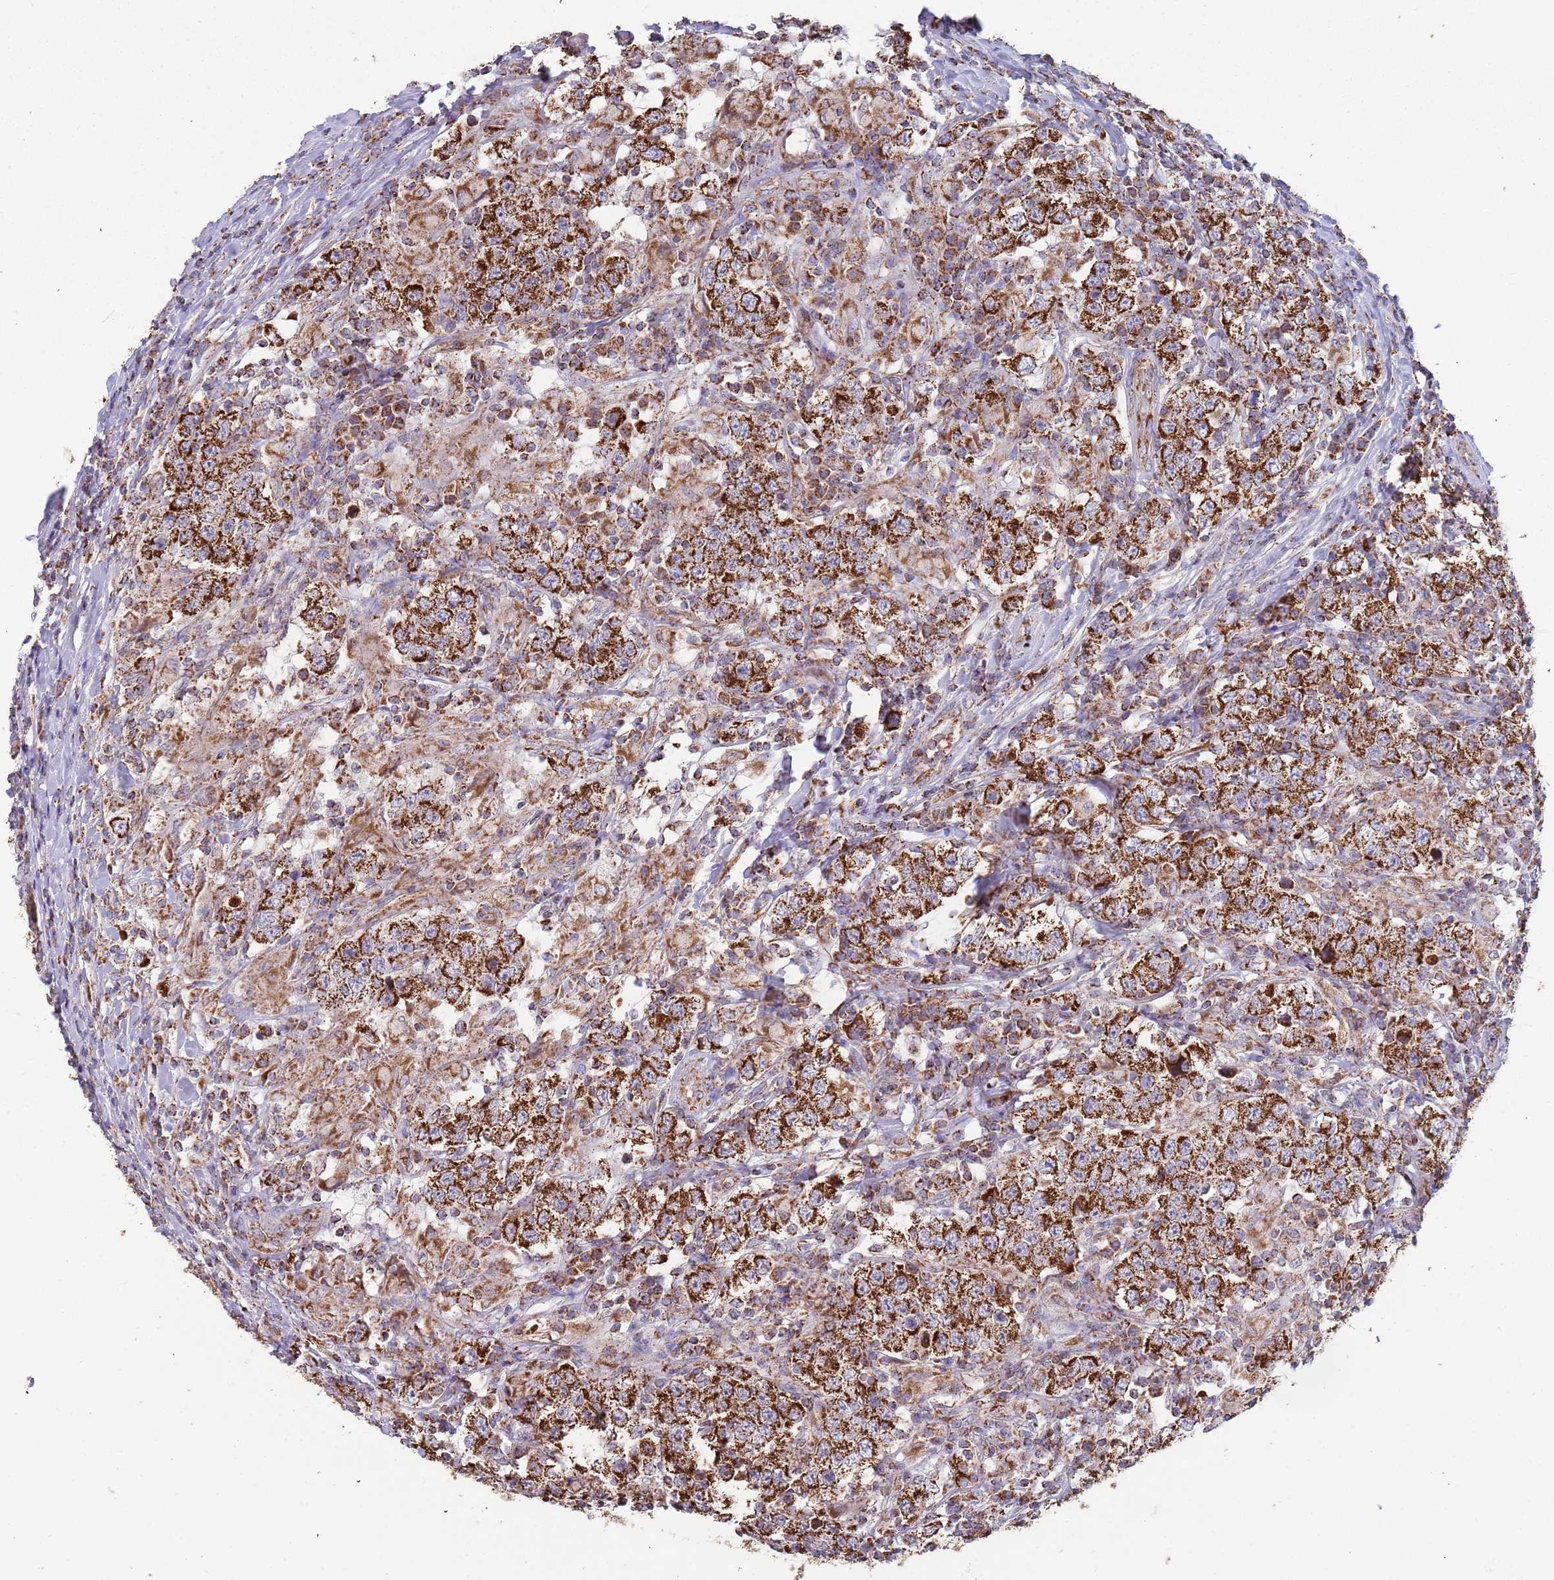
{"staining": {"intensity": "strong", "quantity": ">75%", "location": "cytoplasmic/membranous"}, "tissue": "testis cancer", "cell_type": "Tumor cells", "image_type": "cancer", "snomed": [{"axis": "morphology", "description": "Seminoma, NOS"}, {"axis": "morphology", "description": "Carcinoma, Embryonal, NOS"}, {"axis": "topography", "description": "Testis"}], "caption": "An IHC photomicrograph of tumor tissue is shown. Protein staining in brown highlights strong cytoplasmic/membranous positivity in testis seminoma within tumor cells.", "gene": "VPS16", "patient": {"sex": "male", "age": 41}}